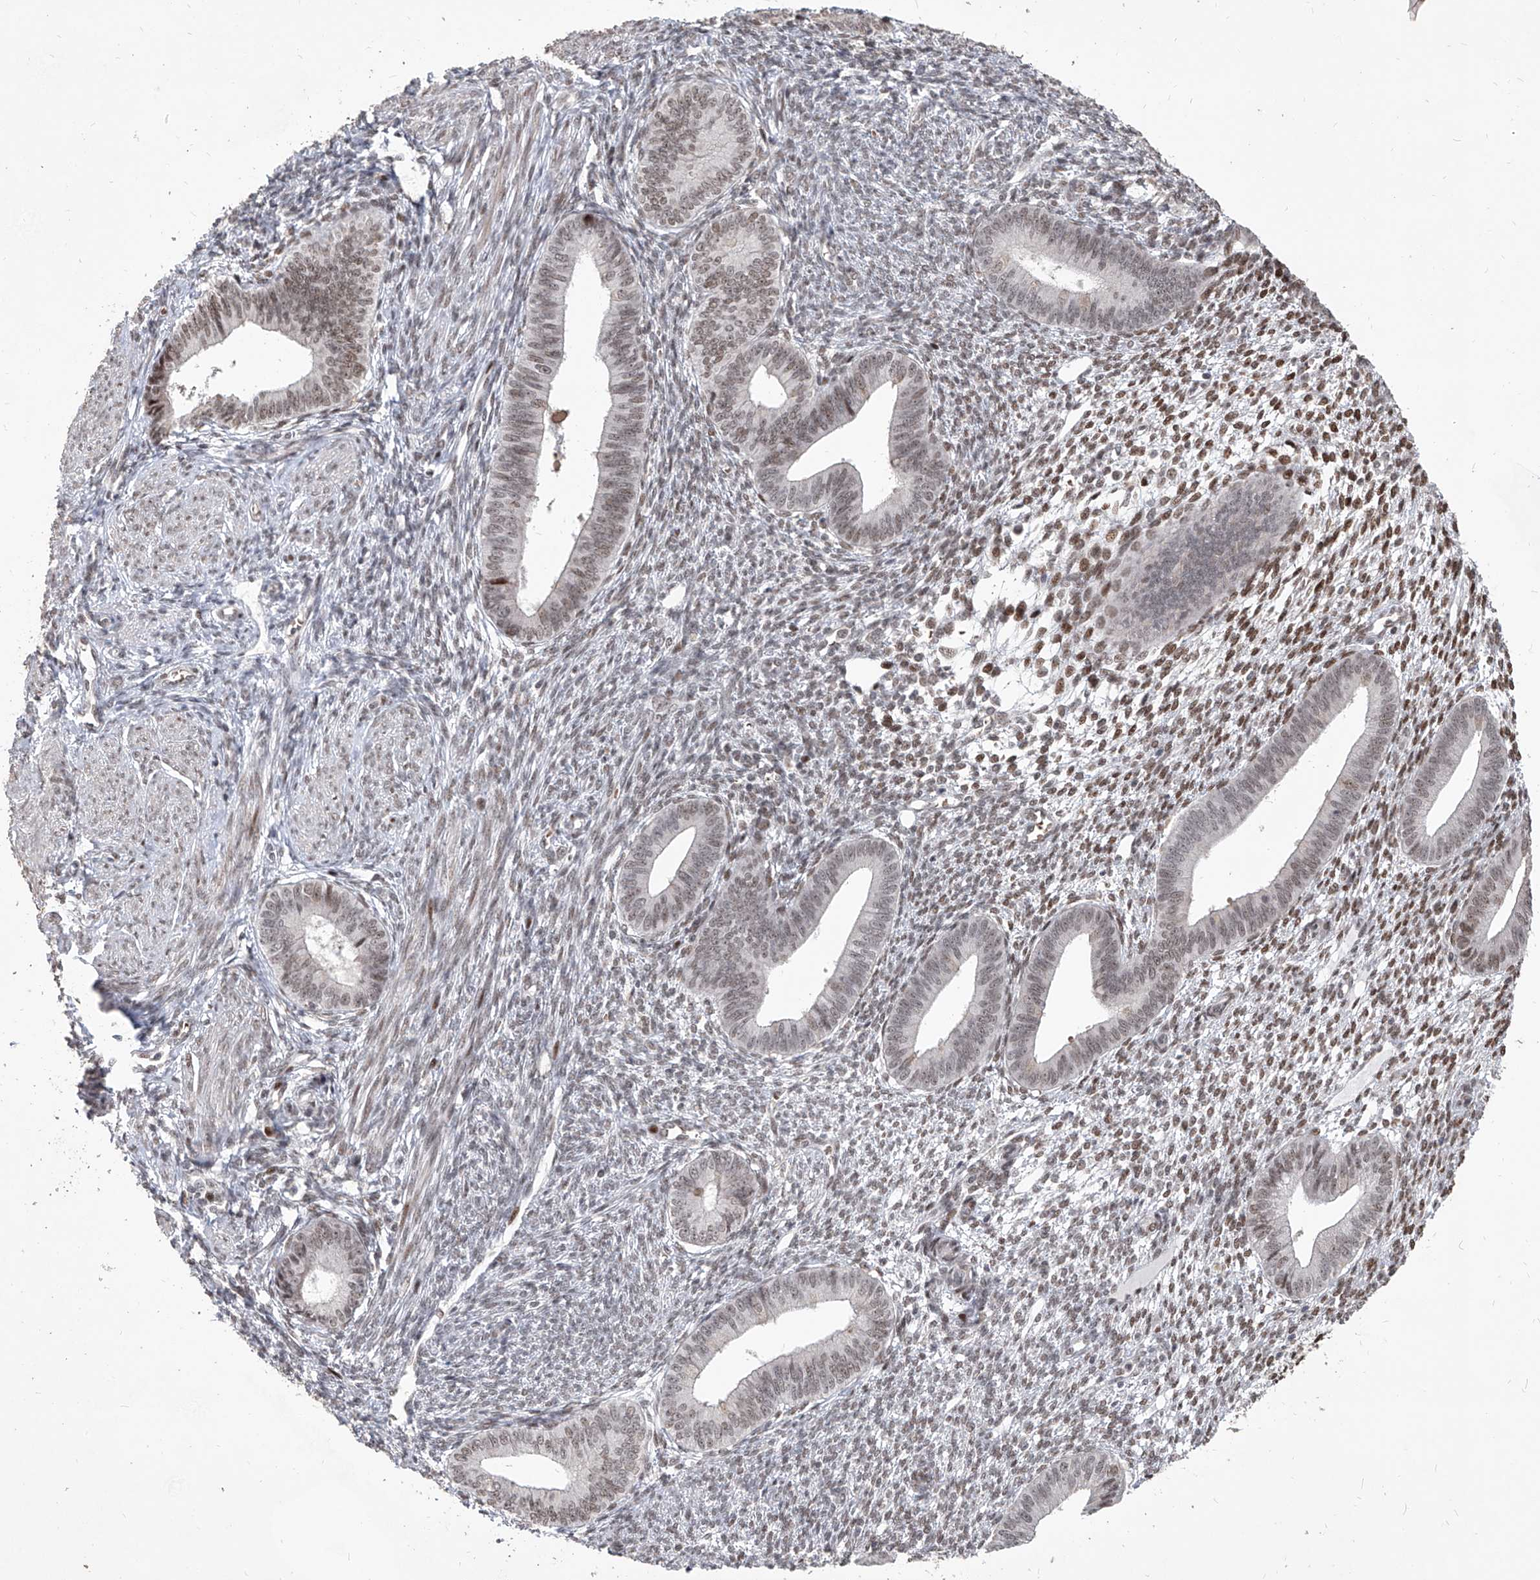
{"staining": {"intensity": "moderate", "quantity": "<25%", "location": "nuclear"}, "tissue": "endometrium", "cell_type": "Cells in endometrial stroma", "image_type": "normal", "snomed": [{"axis": "morphology", "description": "Normal tissue, NOS"}, {"axis": "topography", "description": "Endometrium"}], "caption": "This histopathology image displays immunohistochemistry (IHC) staining of benign human endometrium, with low moderate nuclear staining in about <25% of cells in endometrial stroma.", "gene": "IRF2", "patient": {"sex": "female", "age": 46}}